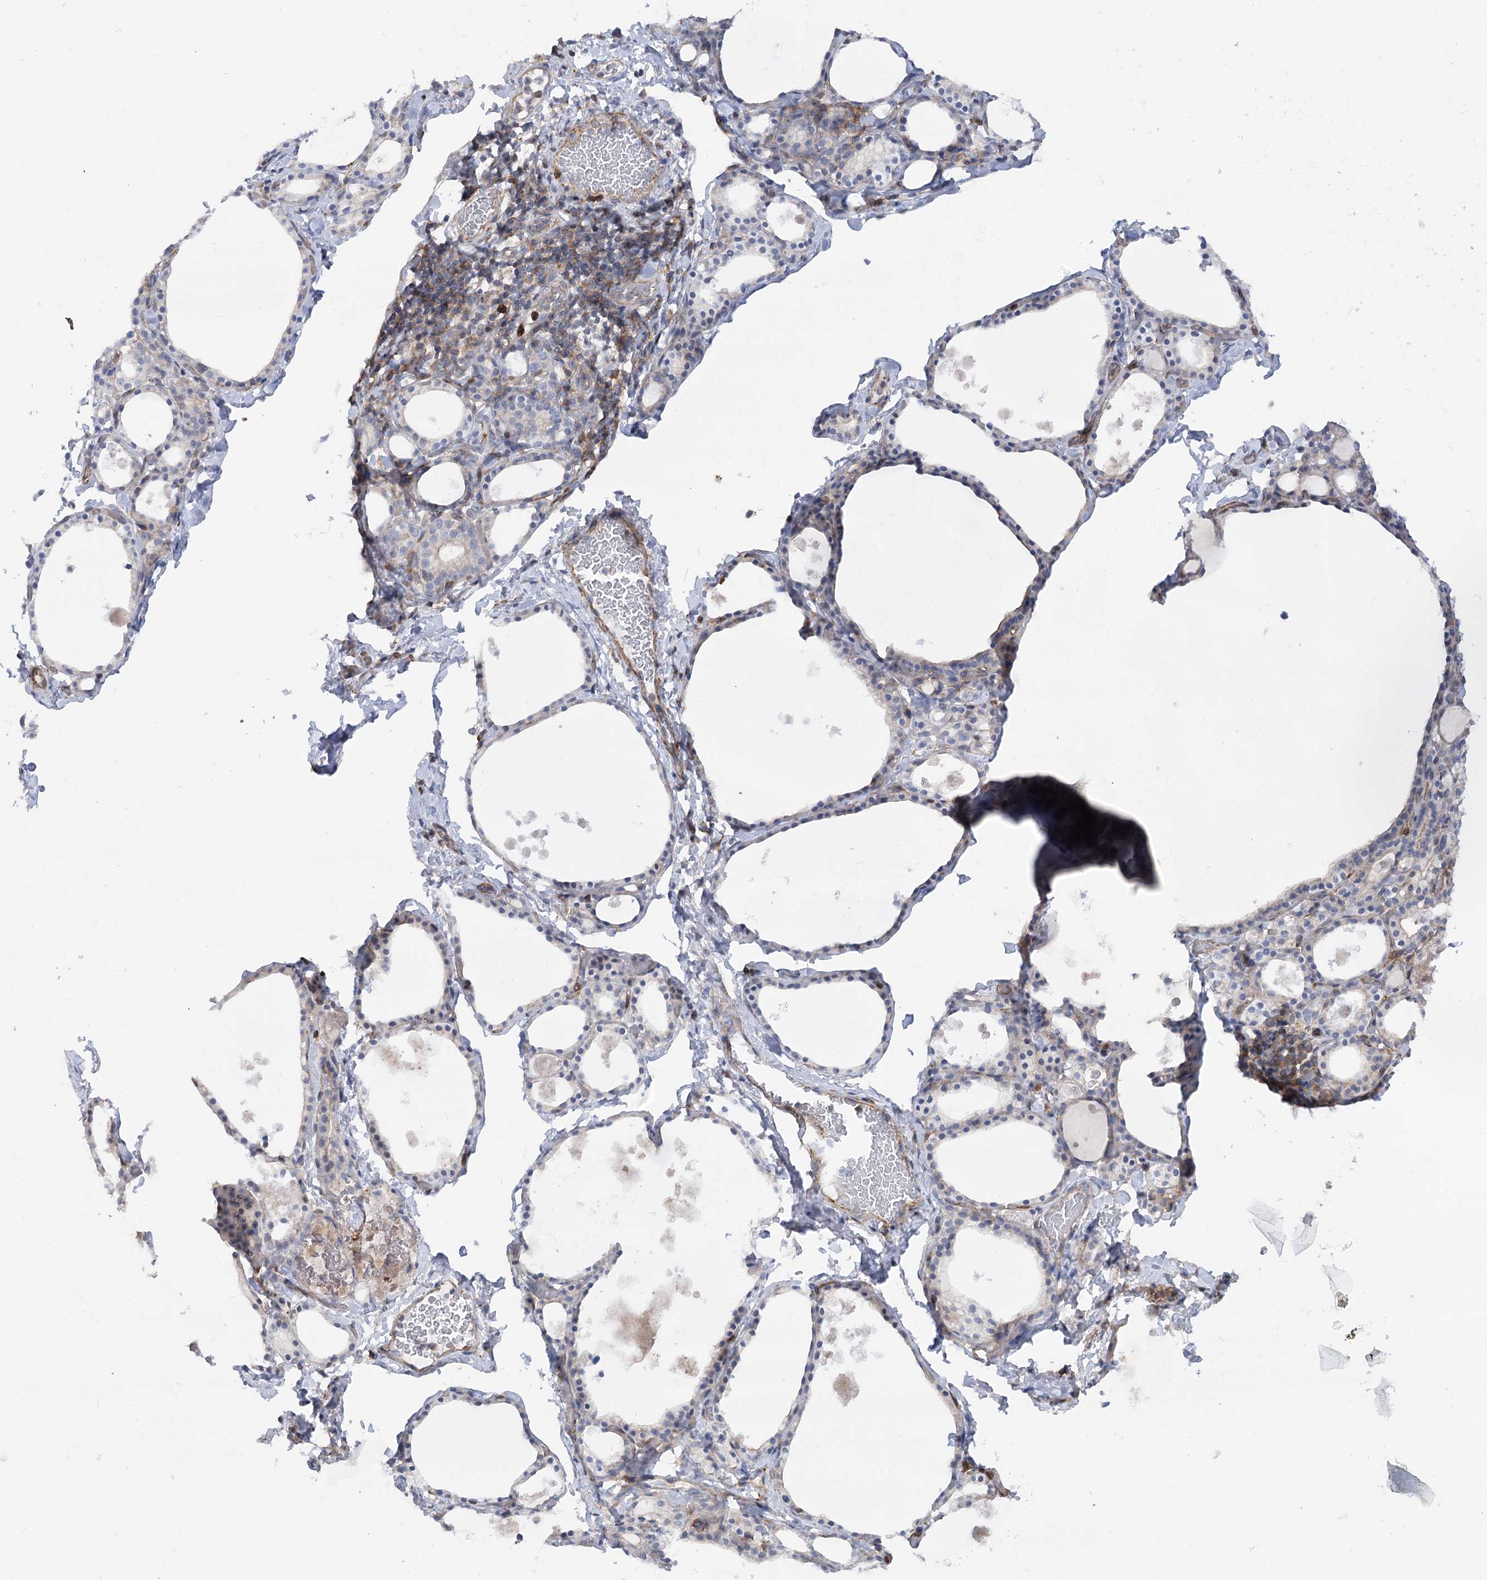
{"staining": {"intensity": "weak", "quantity": "<25%", "location": "cytoplasmic/membranous"}, "tissue": "thyroid gland", "cell_type": "Glandular cells", "image_type": "normal", "snomed": [{"axis": "morphology", "description": "Normal tissue, NOS"}, {"axis": "topography", "description": "Thyroid gland"}], "caption": "Glandular cells show no significant protein positivity in unremarkable thyroid gland.", "gene": "LARP1B", "patient": {"sex": "male", "age": 56}}